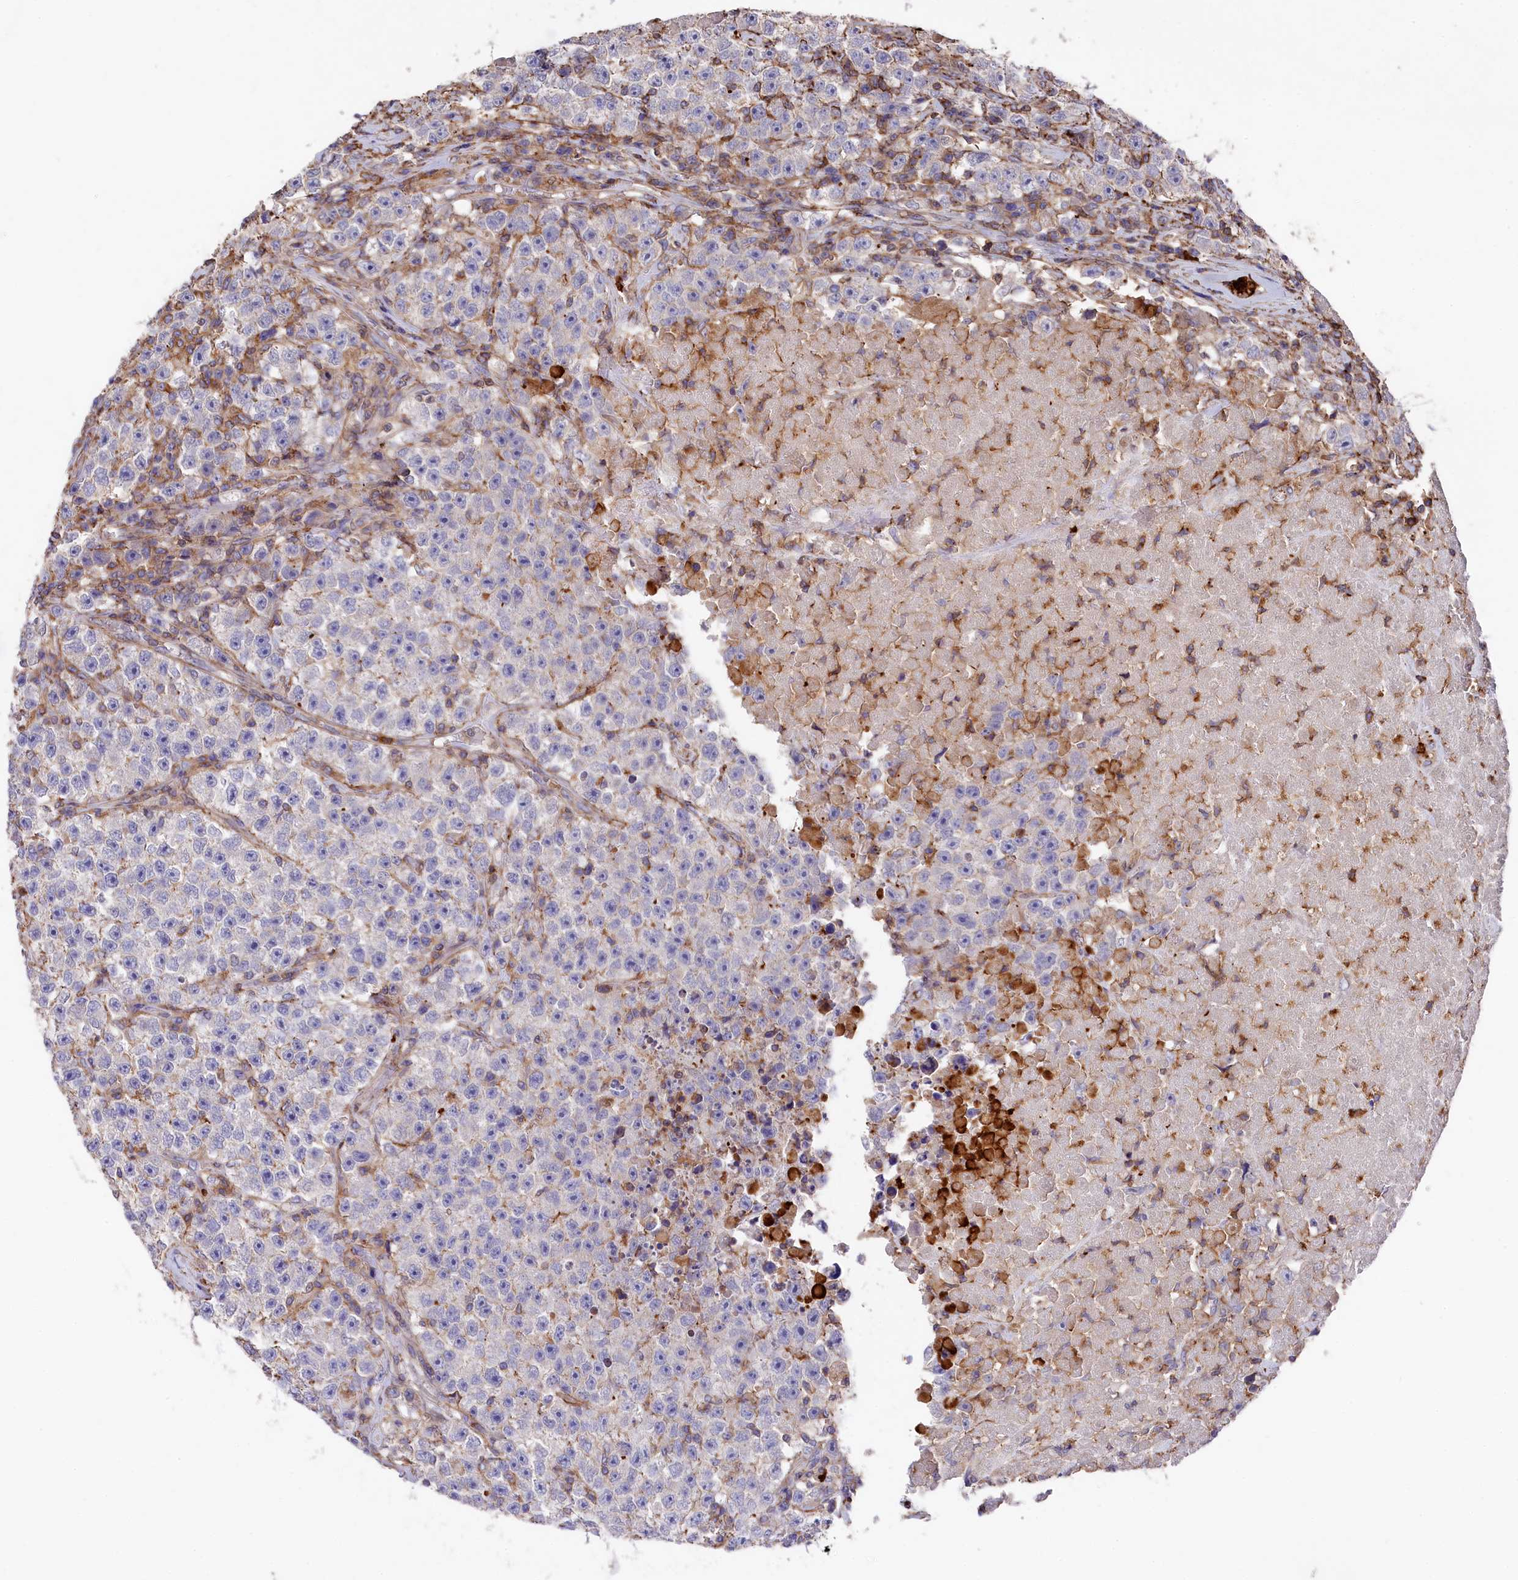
{"staining": {"intensity": "negative", "quantity": "none", "location": "none"}, "tissue": "testis cancer", "cell_type": "Tumor cells", "image_type": "cancer", "snomed": [{"axis": "morphology", "description": "Seminoma, NOS"}, {"axis": "topography", "description": "Testis"}], "caption": "Immunohistochemical staining of testis seminoma shows no significant staining in tumor cells.", "gene": "RAPSN", "patient": {"sex": "male", "age": 22}}